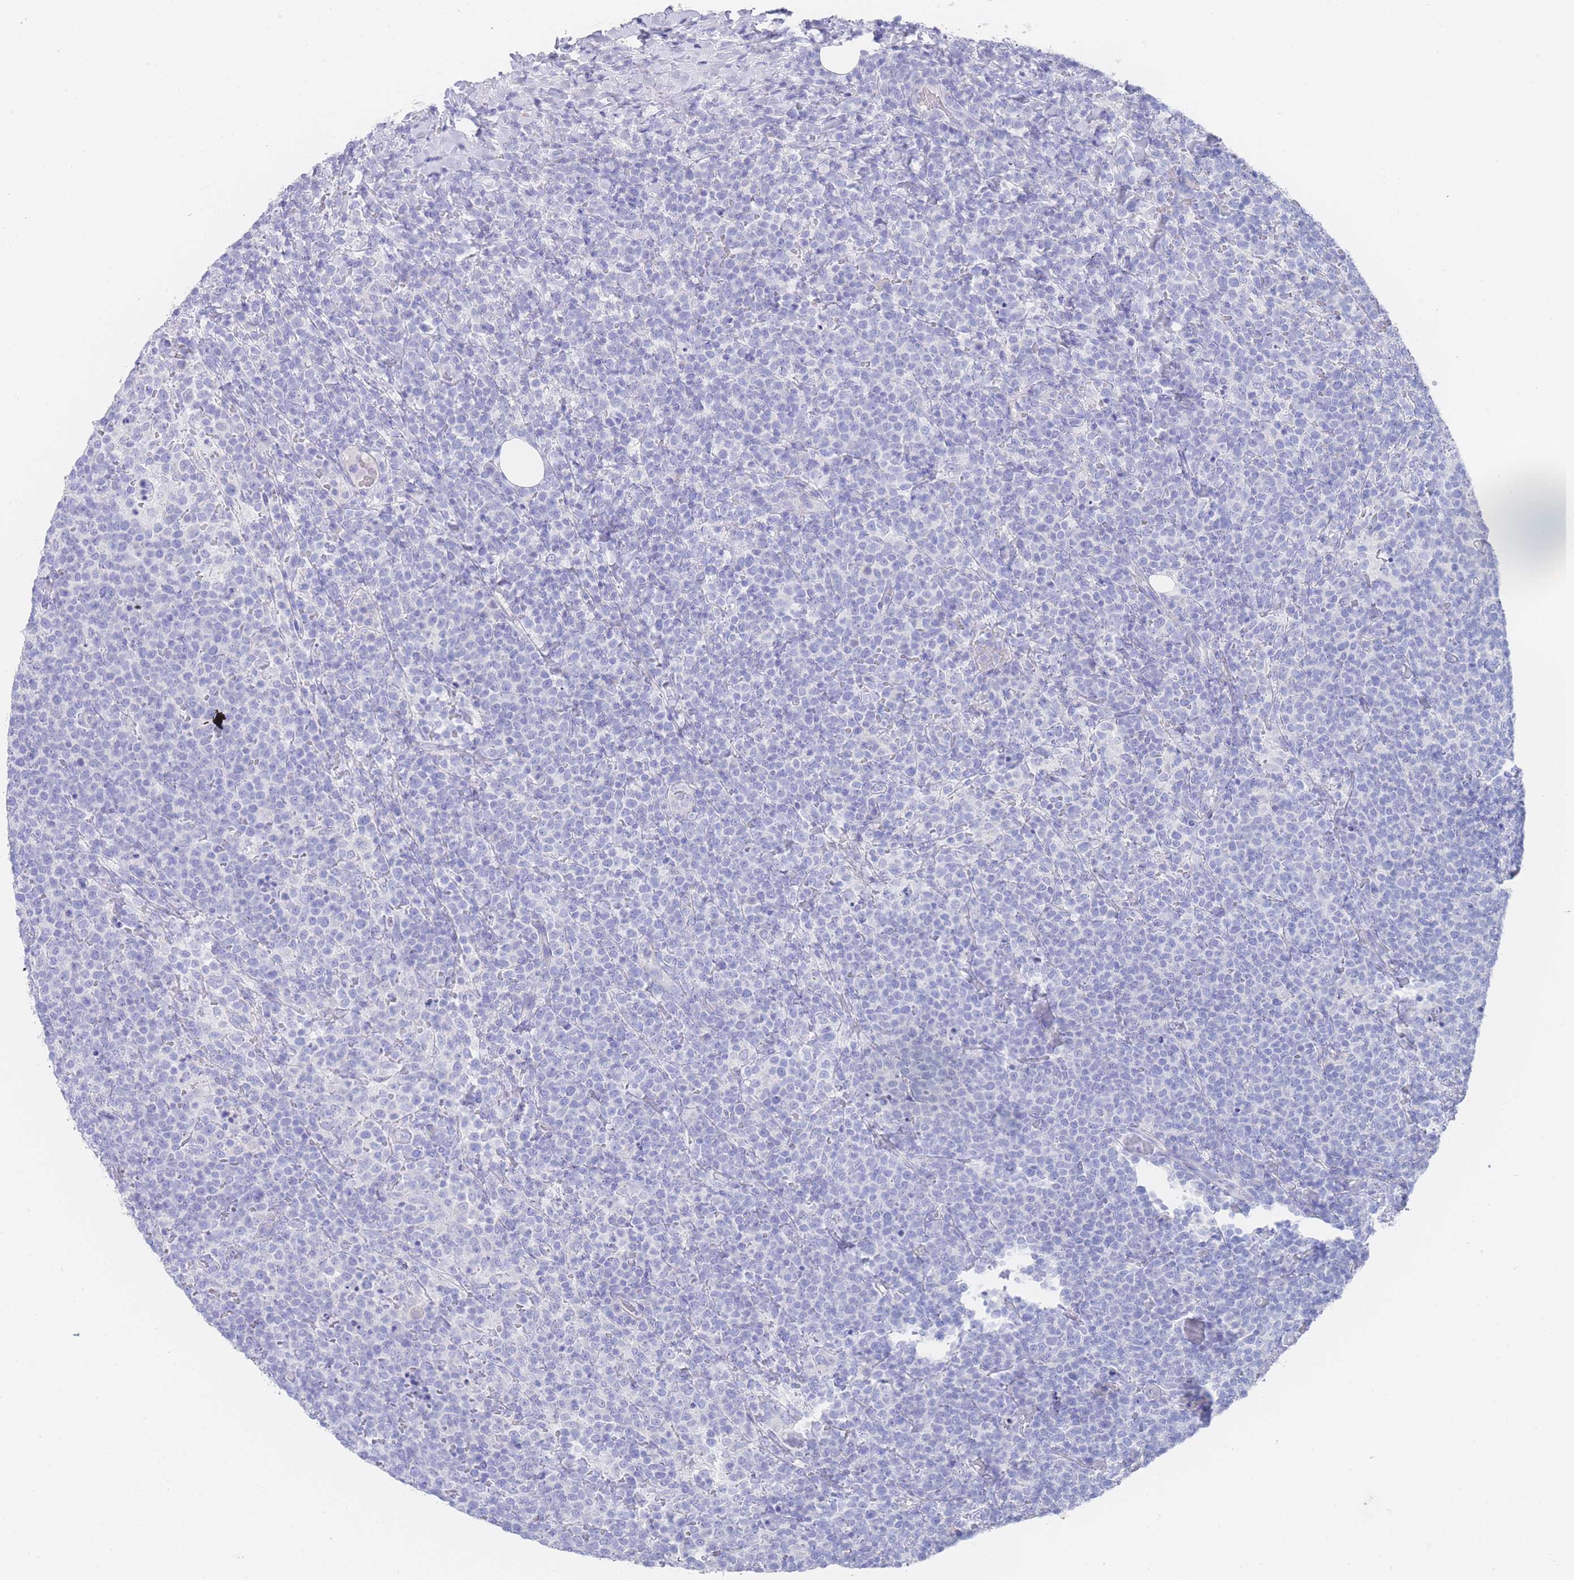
{"staining": {"intensity": "negative", "quantity": "none", "location": "none"}, "tissue": "lymphoma", "cell_type": "Tumor cells", "image_type": "cancer", "snomed": [{"axis": "morphology", "description": "Malignant lymphoma, non-Hodgkin's type, High grade"}, {"axis": "topography", "description": "Lymph node"}], "caption": "Immunohistochemistry (IHC) histopathology image of lymphoma stained for a protein (brown), which displays no staining in tumor cells. (DAB (3,3'-diaminobenzidine) immunohistochemistry, high magnification).", "gene": "LRRC37A", "patient": {"sex": "male", "age": 61}}